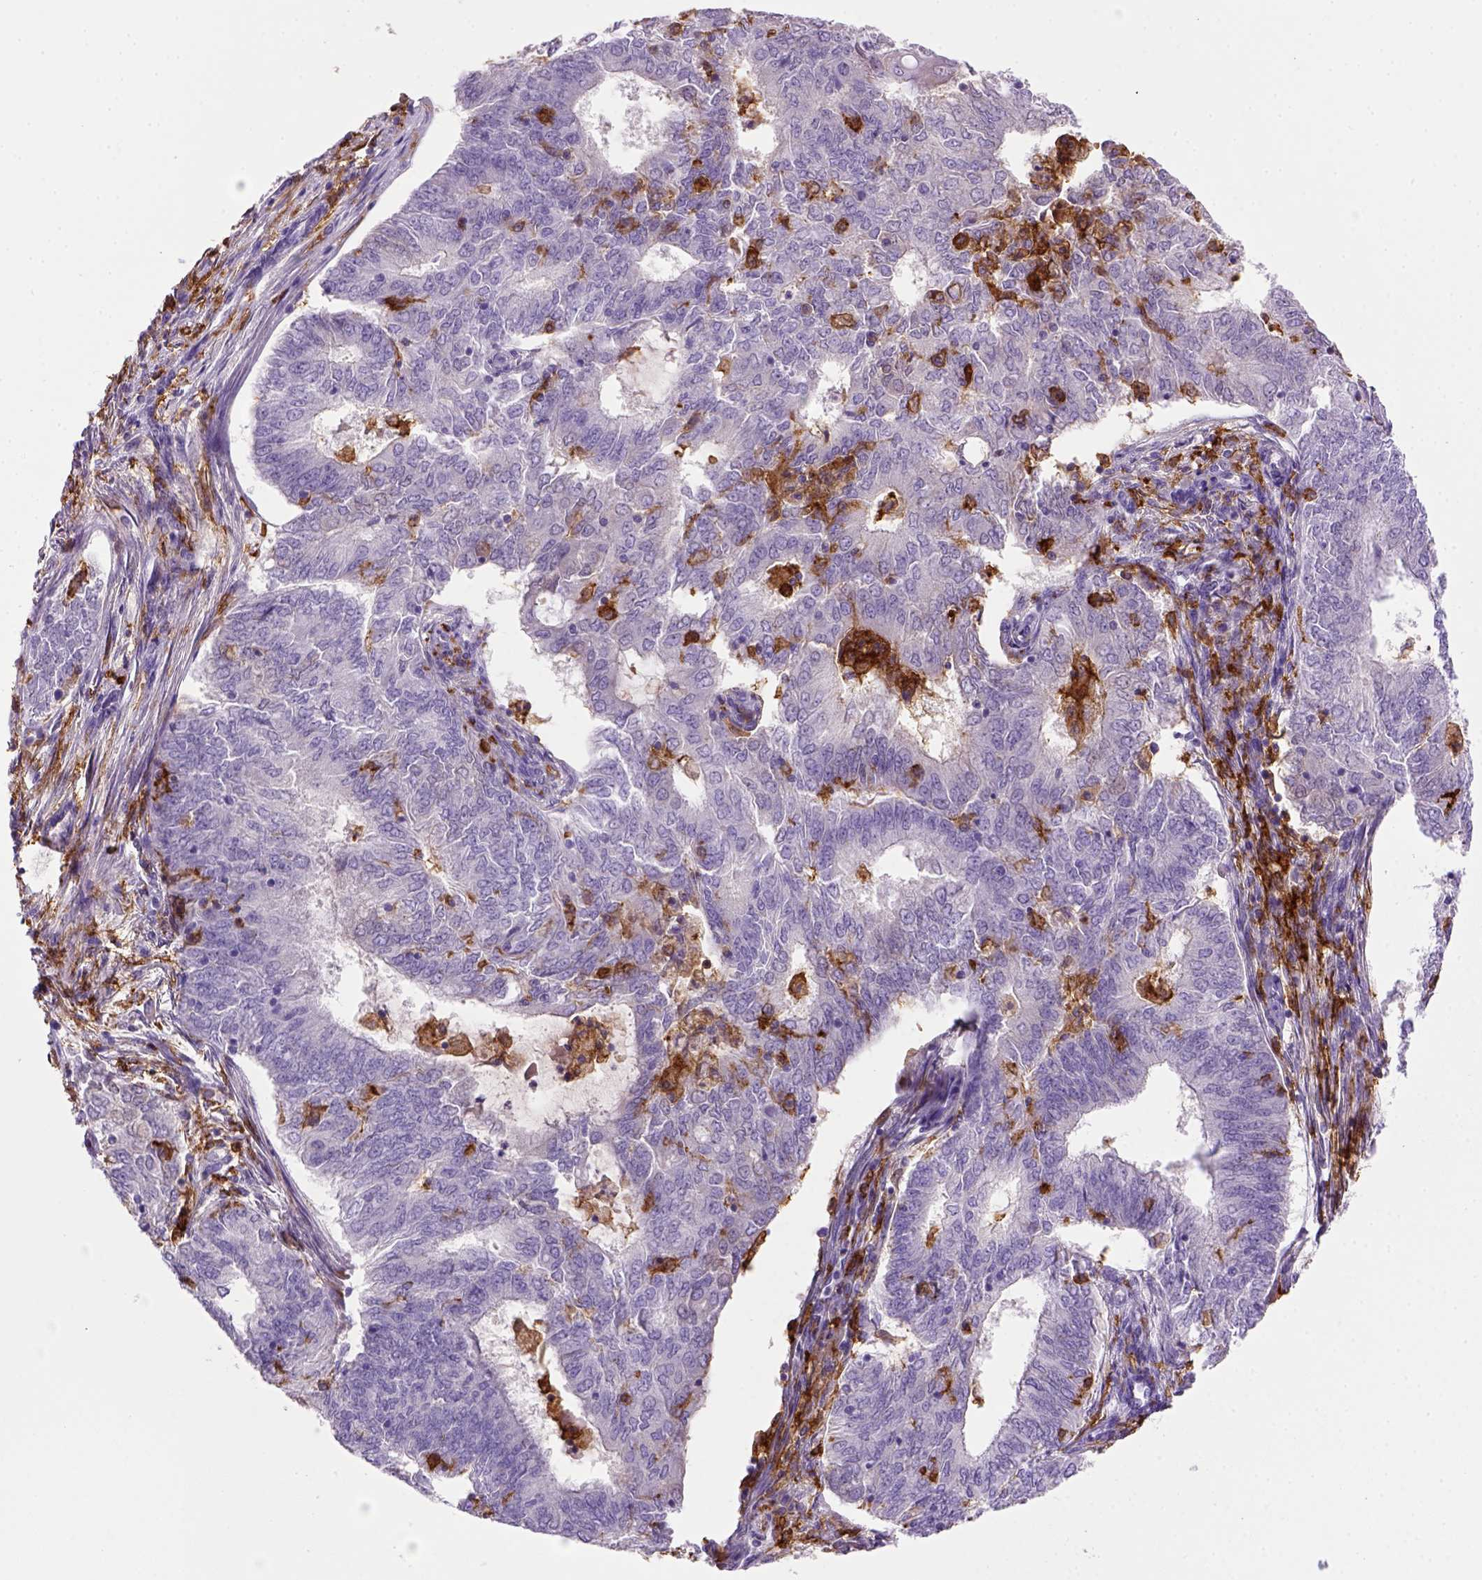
{"staining": {"intensity": "negative", "quantity": "none", "location": "none"}, "tissue": "endometrial cancer", "cell_type": "Tumor cells", "image_type": "cancer", "snomed": [{"axis": "morphology", "description": "Adenocarcinoma, NOS"}, {"axis": "topography", "description": "Endometrium"}], "caption": "High magnification brightfield microscopy of endometrial cancer stained with DAB (3,3'-diaminobenzidine) (brown) and counterstained with hematoxylin (blue): tumor cells show no significant positivity.", "gene": "CD14", "patient": {"sex": "female", "age": 62}}